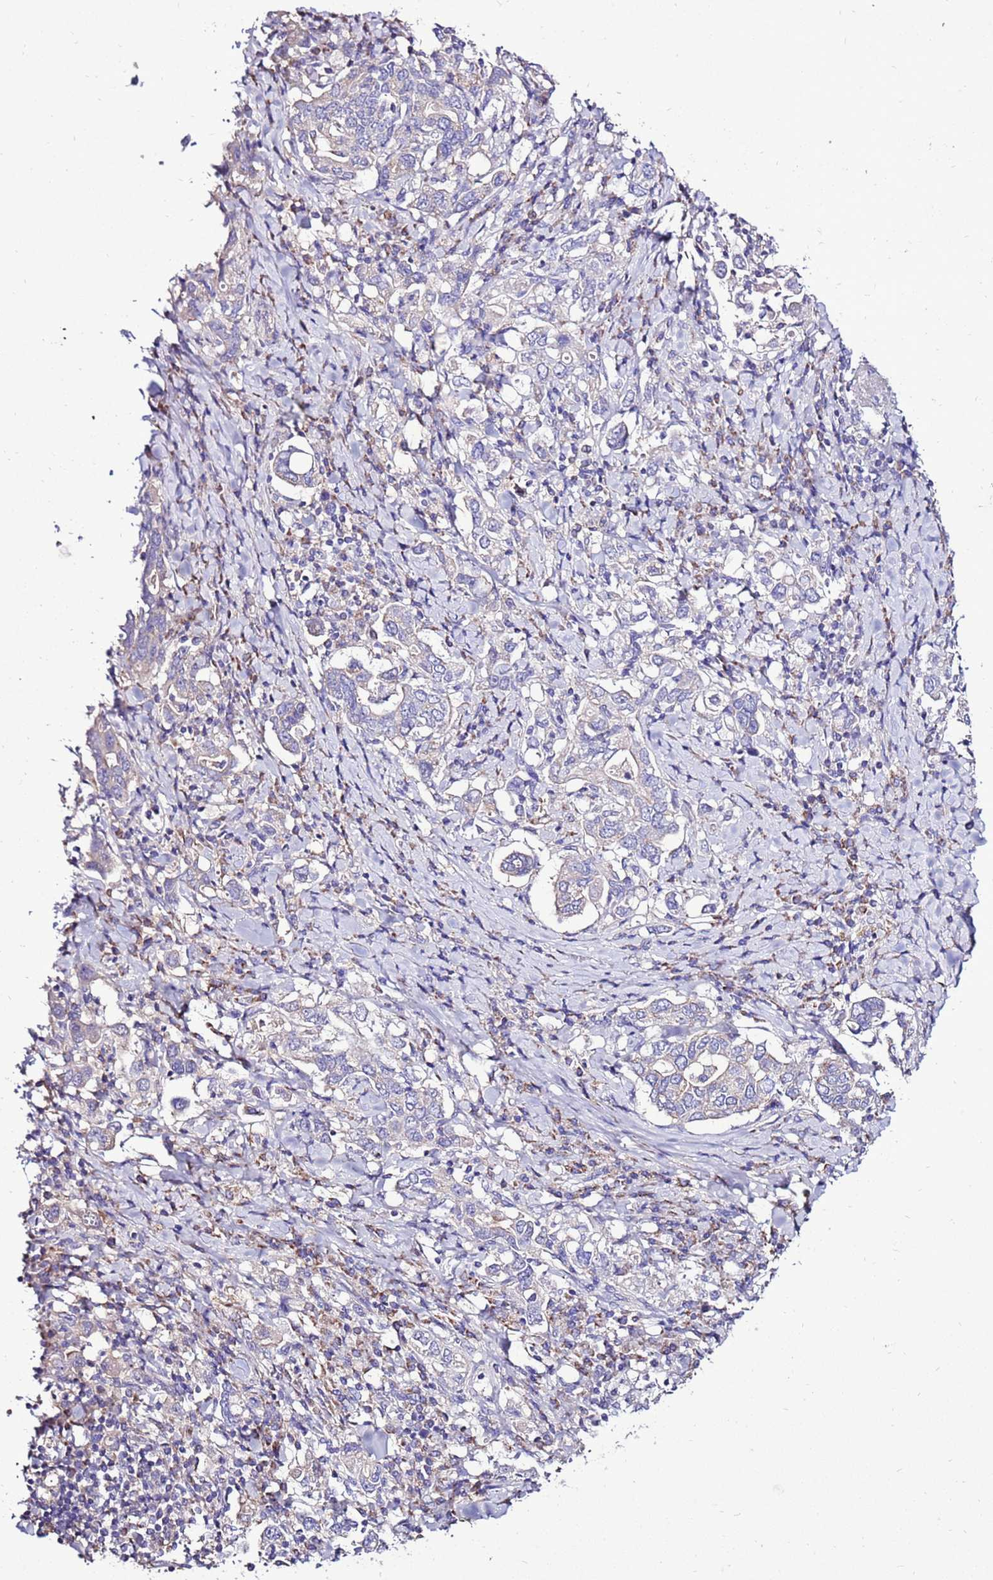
{"staining": {"intensity": "negative", "quantity": "none", "location": "none"}, "tissue": "stomach cancer", "cell_type": "Tumor cells", "image_type": "cancer", "snomed": [{"axis": "morphology", "description": "Adenocarcinoma, NOS"}, {"axis": "topography", "description": "Stomach, upper"}, {"axis": "topography", "description": "Stomach"}], "caption": "Stomach cancer was stained to show a protein in brown. There is no significant expression in tumor cells.", "gene": "TMEM106C", "patient": {"sex": "male", "age": 62}}